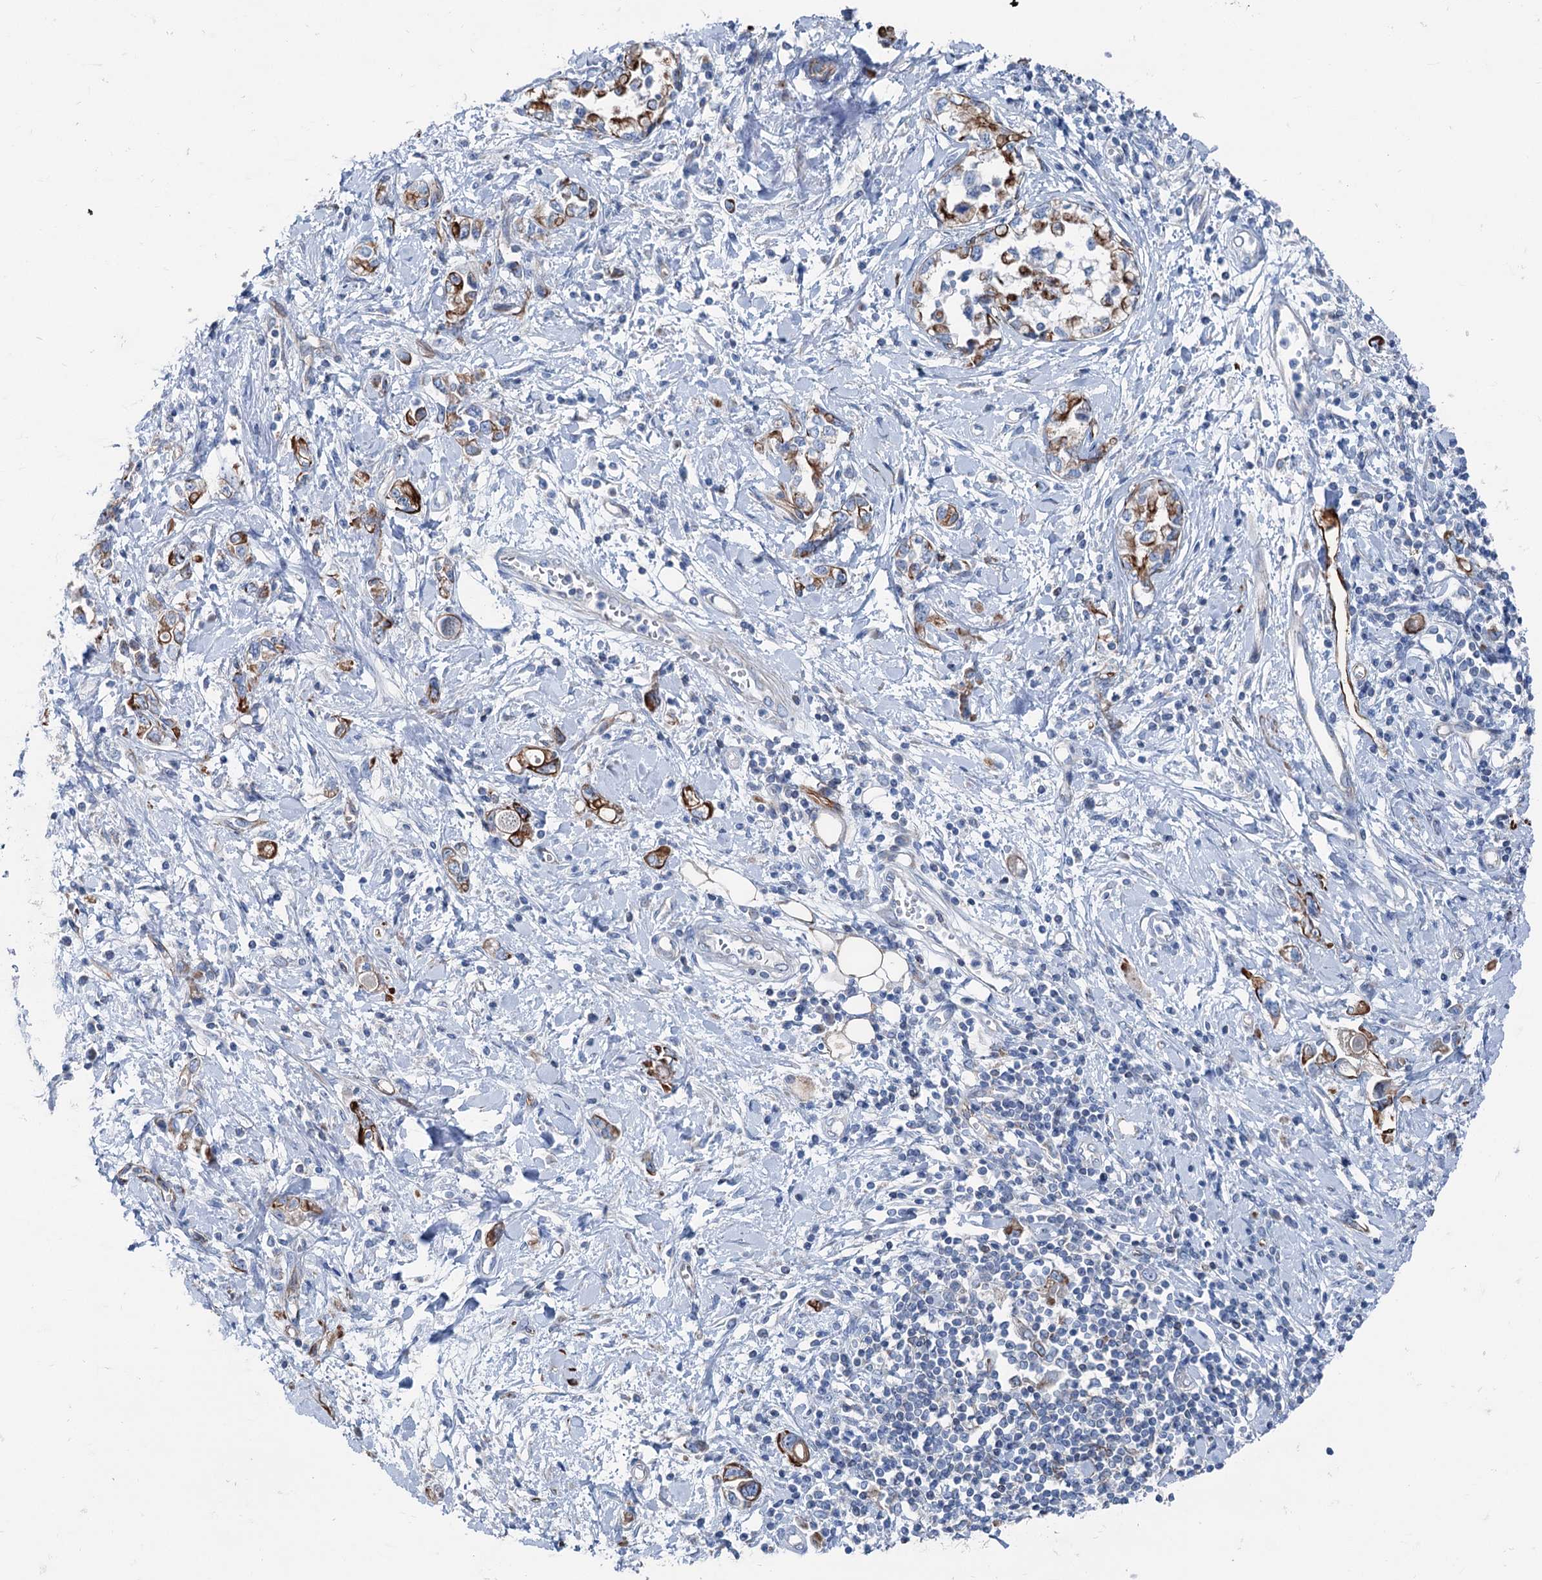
{"staining": {"intensity": "strong", "quantity": "<25%", "location": "cytoplasmic/membranous"}, "tissue": "stomach cancer", "cell_type": "Tumor cells", "image_type": "cancer", "snomed": [{"axis": "morphology", "description": "Adenocarcinoma, NOS"}, {"axis": "topography", "description": "Stomach"}], "caption": "Adenocarcinoma (stomach) stained with immunohistochemistry demonstrates strong cytoplasmic/membranous expression in approximately <25% of tumor cells.", "gene": "CALCOCO1", "patient": {"sex": "female", "age": 76}}